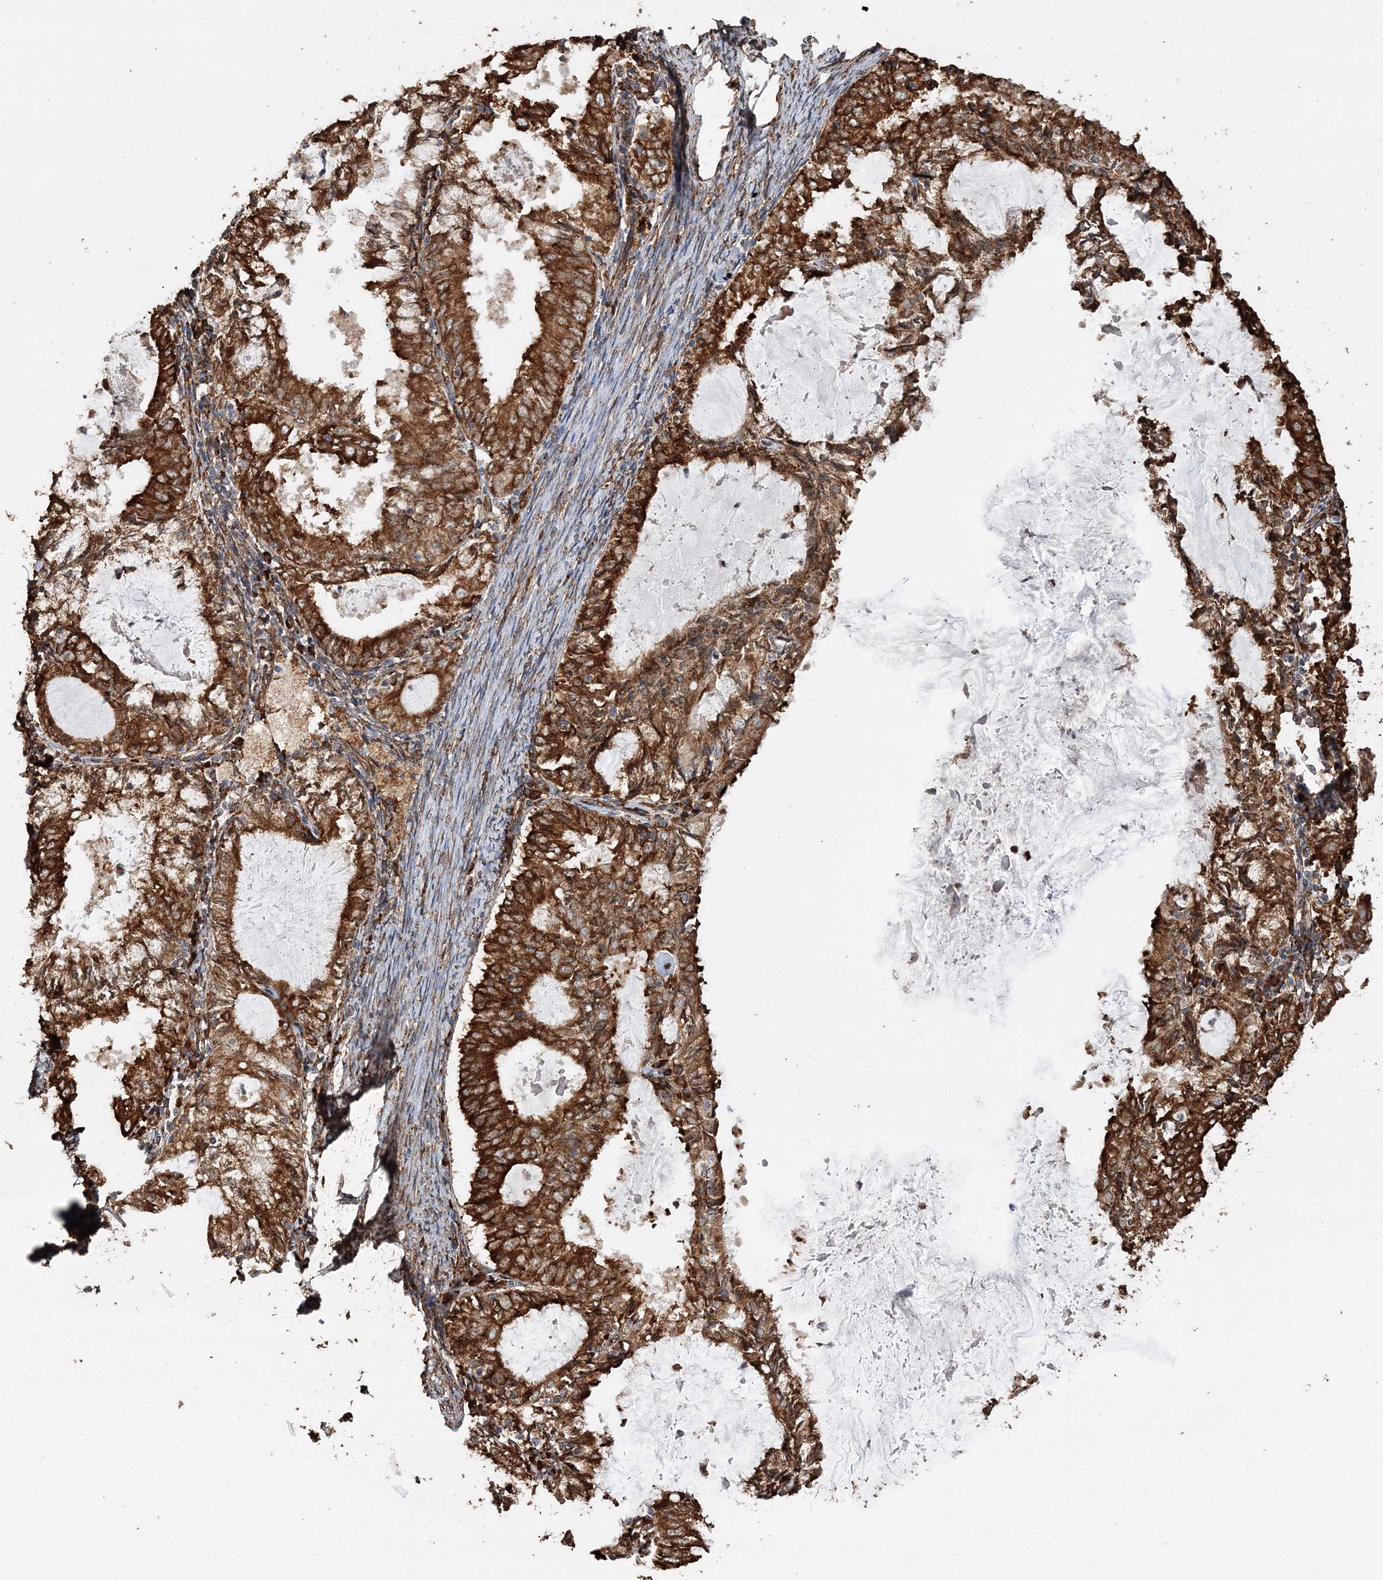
{"staining": {"intensity": "strong", "quantity": ">75%", "location": "cytoplasmic/membranous"}, "tissue": "endometrial cancer", "cell_type": "Tumor cells", "image_type": "cancer", "snomed": [{"axis": "morphology", "description": "Adenocarcinoma, NOS"}, {"axis": "topography", "description": "Endometrium"}], "caption": "Endometrial adenocarcinoma stained with immunohistochemistry exhibits strong cytoplasmic/membranous staining in approximately >75% of tumor cells. The protein of interest is stained brown, and the nuclei are stained in blue (DAB IHC with brightfield microscopy, high magnification).", "gene": "SCRN3", "patient": {"sex": "female", "age": 57}}